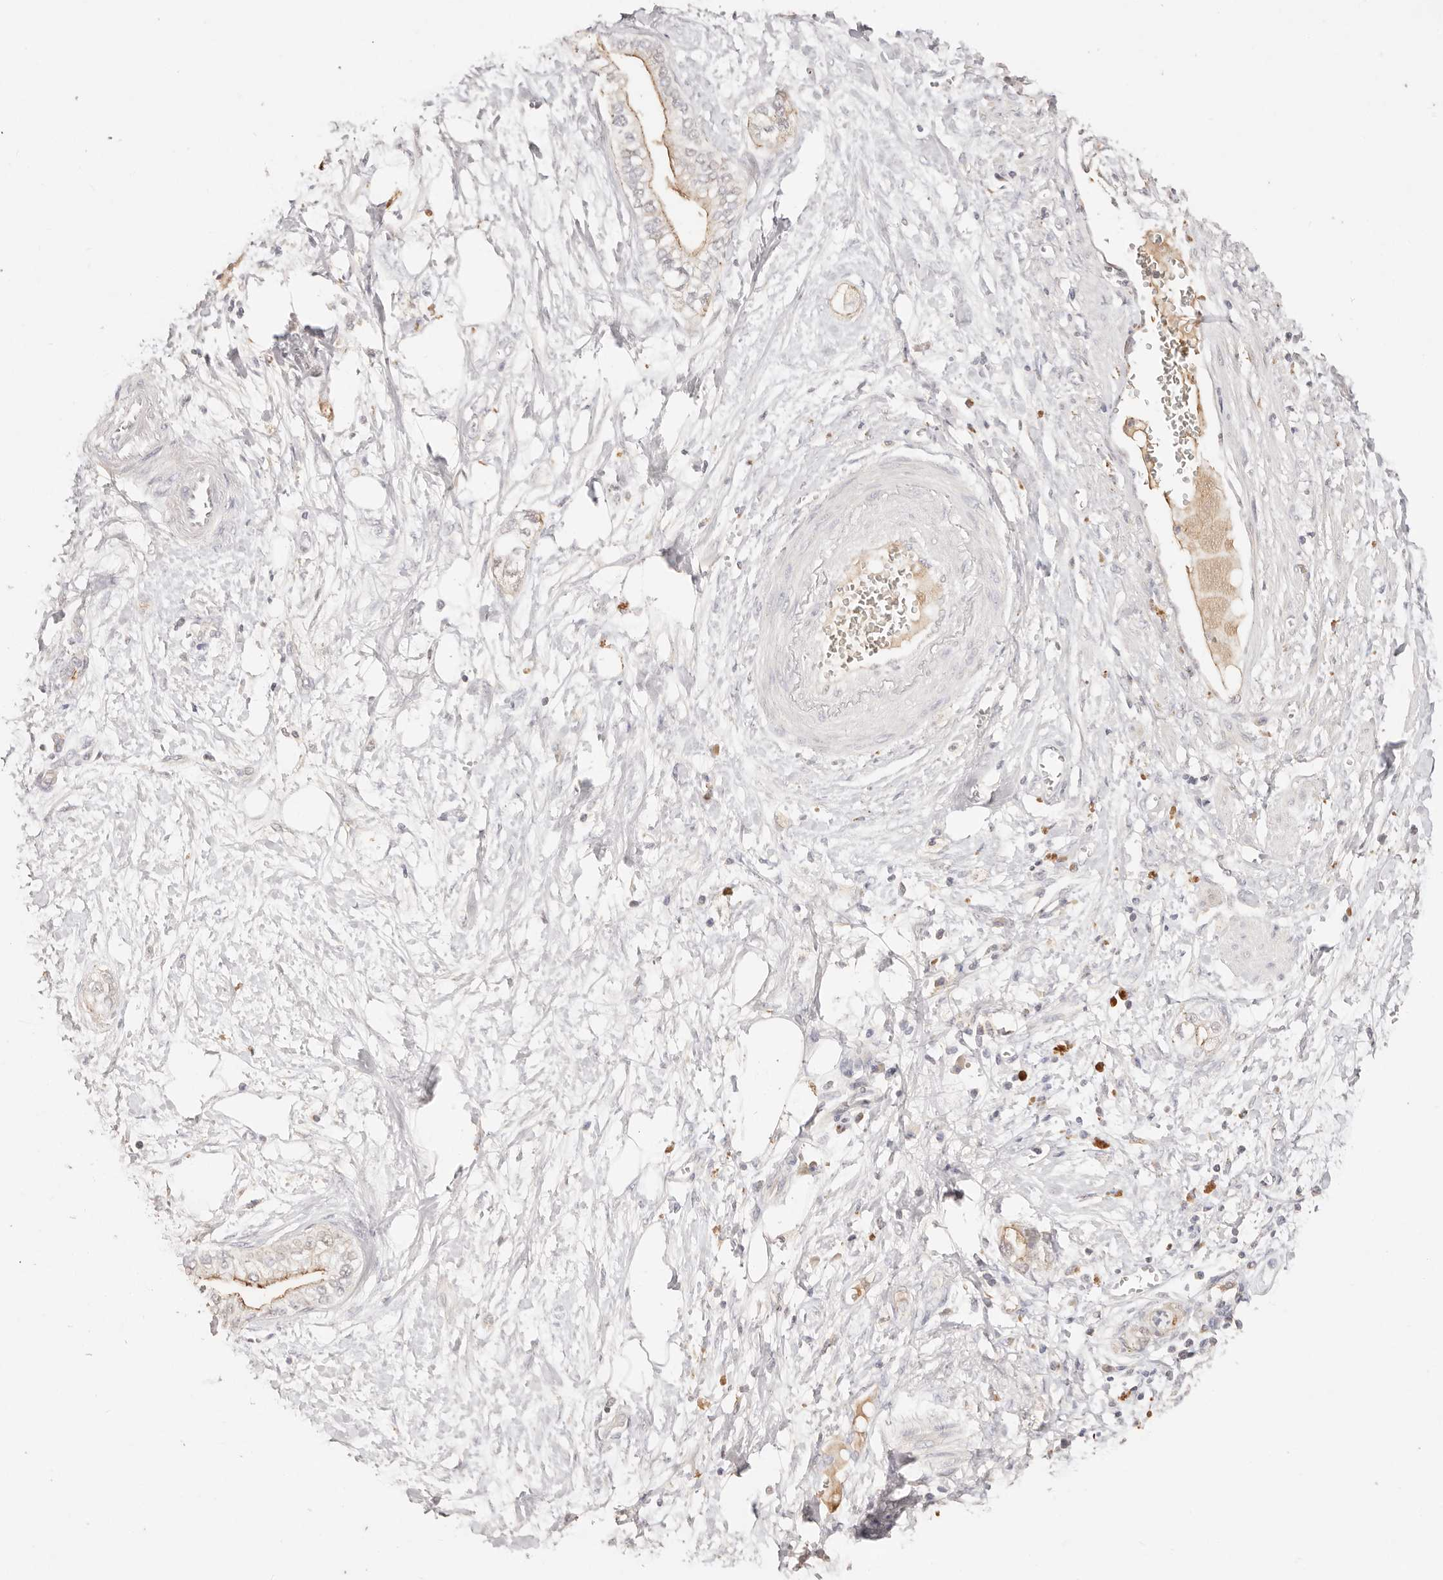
{"staining": {"intensity": "weak", "quantity": "25%-75%", "location": "cytoplasmic/membranous"}, "tissue": "pancreatic cancer", "cell_type": "Tumor cells", "image_type": "cancer", "snomed": [{"axis": "morphology", "description": "Adenocarcinoma, NOS"}, {"axis": "topography", "description": "Pancreas"}], "caption": "Brown immunohistochemical staining in human pancreatic adenocarcinoma exhibits weak cytoplasmic/membranous expression in about 25%-75% of tumor cells.", "gene": "CXADR", "patient": {"sex": "male", "age": 68}}